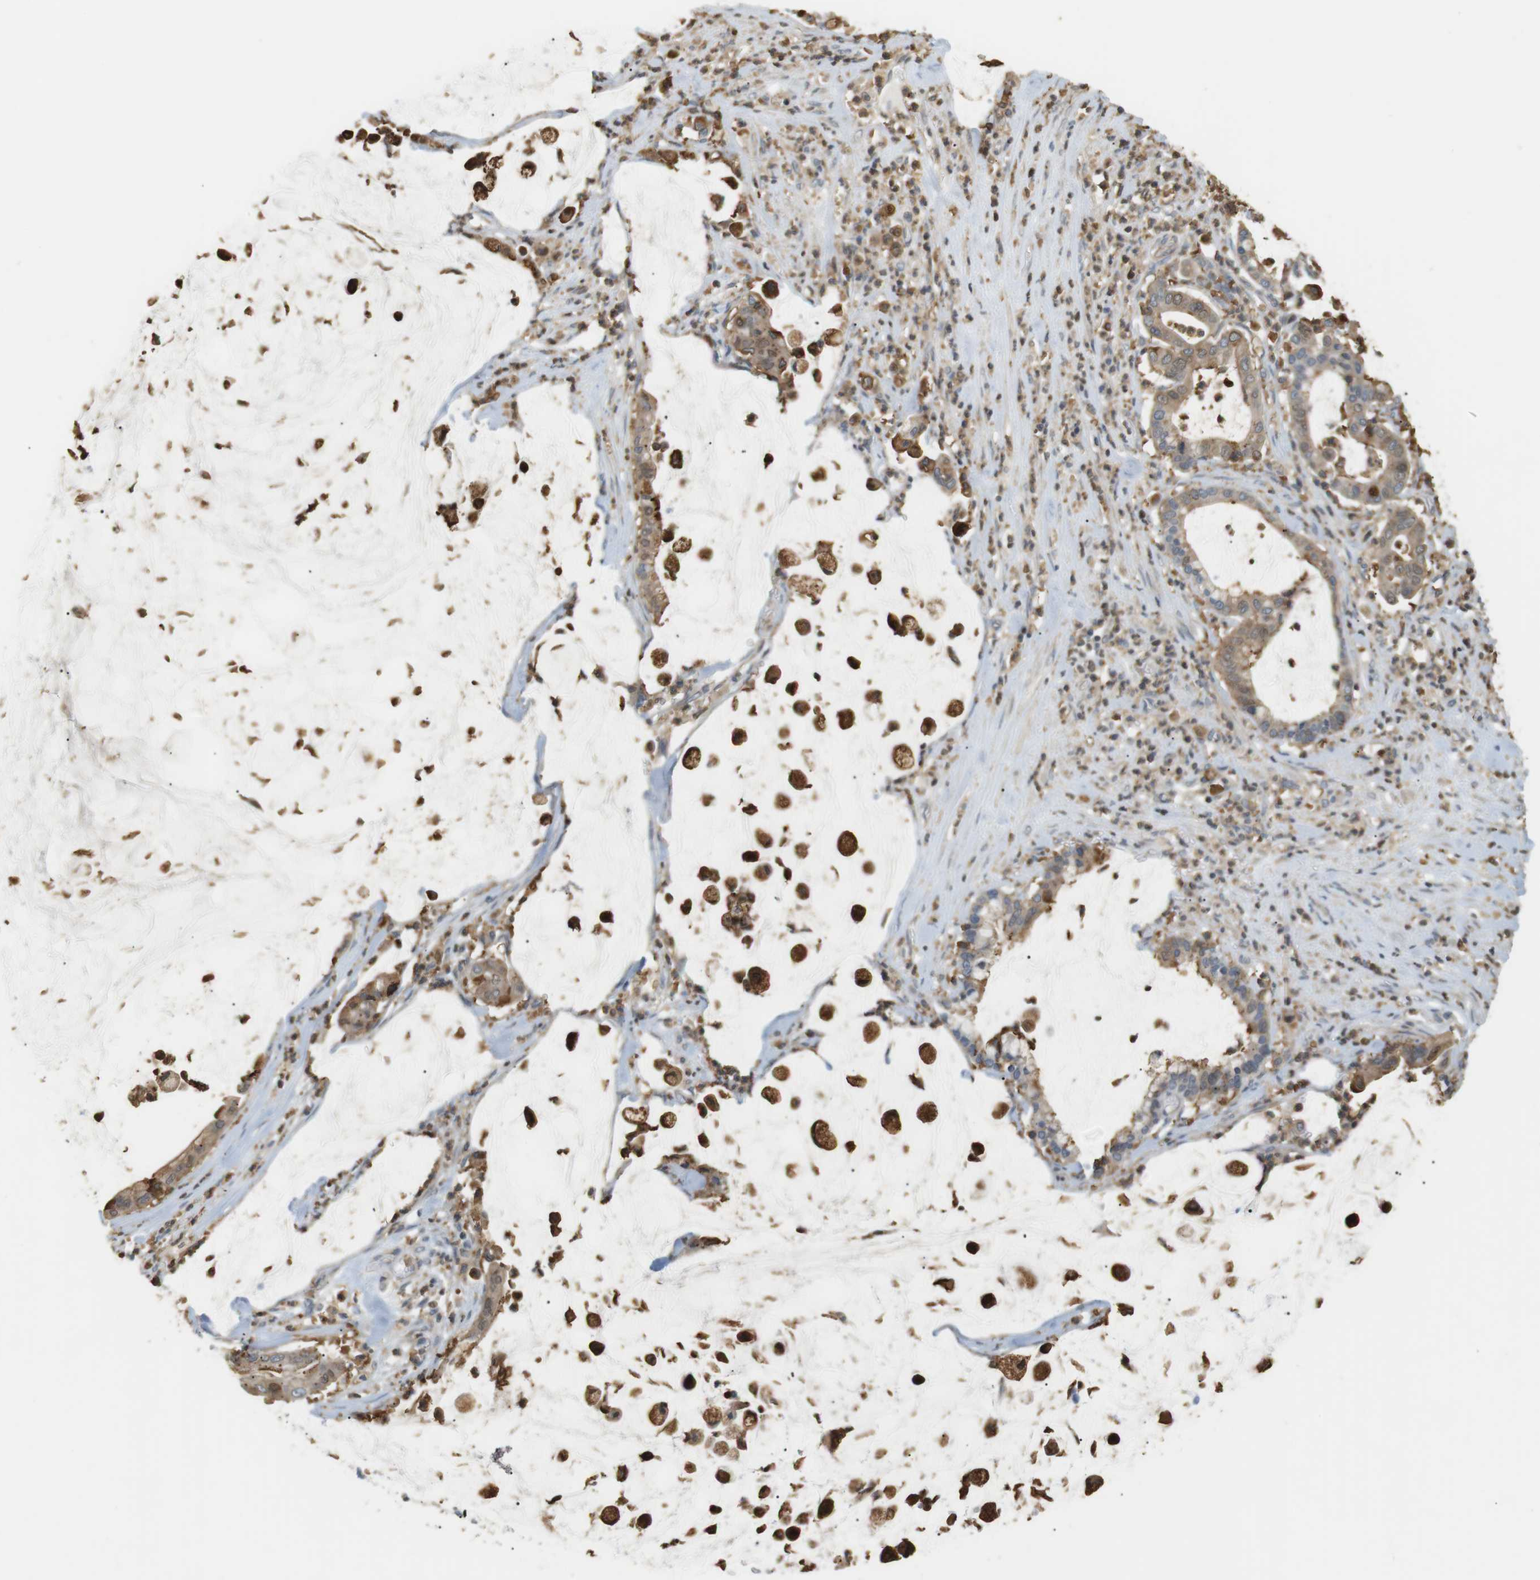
{"staining": {"intensity": "moderate", "quantity": ">75%", "location": "cytoplasmic/membranous"}, "tissue": "pancreatic cancer", "cell_type": "Tumor cells", "image_type": "cancer", "snomed": [{"axis": "morphology", "description": "Adenocarcinoma, NOS"}, {"axis": "topography", "description": "Pancreas"}], "caption": "Immunohistochemistry (IHC) of human pancreatic cancer (adenocarcinoma) displays medium levels of moderate cytoplasmic/membranous positivity in about >75% of tumor cells.", "gene": "P2RY1", "patient": {"sex": "male", "age": 41}}